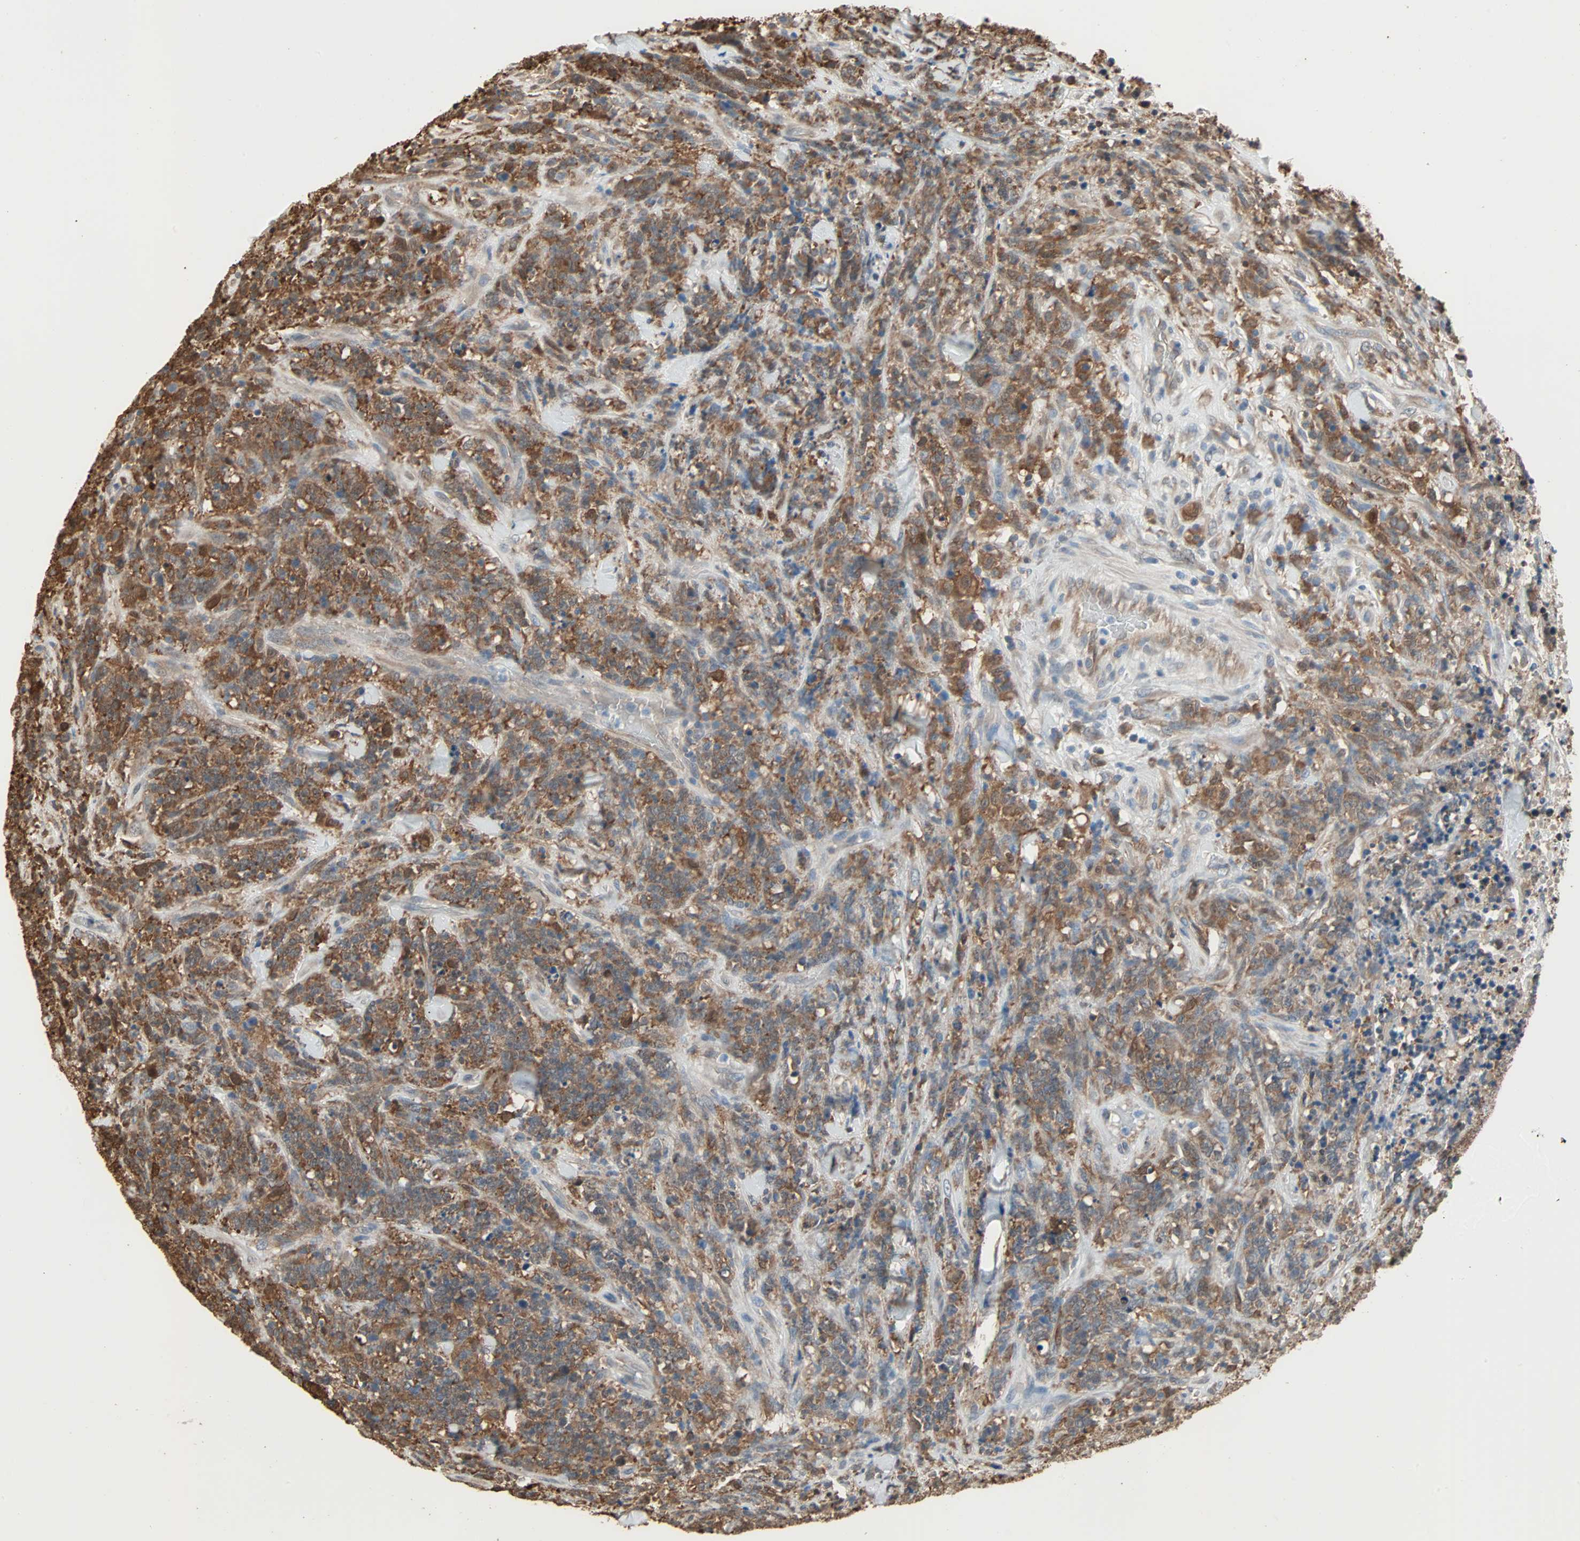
{"staining": {"intensity": "moderate", "quantity": ">75%", "location": "cytoplasmic/membranous"}, "tissue": "lymphoma", "cell_type": "Tumor cells", "image_type": "cancer", "snomed": [{"axis": "morphology", "description": "Malignant lymphoma, non-Hodgkin's type, High grade"}, {"axis": "topography", "description": "Soft tissue"}], "caption": "This histopathology image shows lymphoma stained with immunohistochemistry to label a protein in brown. The cytoplasmic/membranous of tumor cells show moderate positivity for the protein. Nuclei are counter-stained blue.", "gene": "PRDX1", "patient": {"sex": "male", "age": 18}}